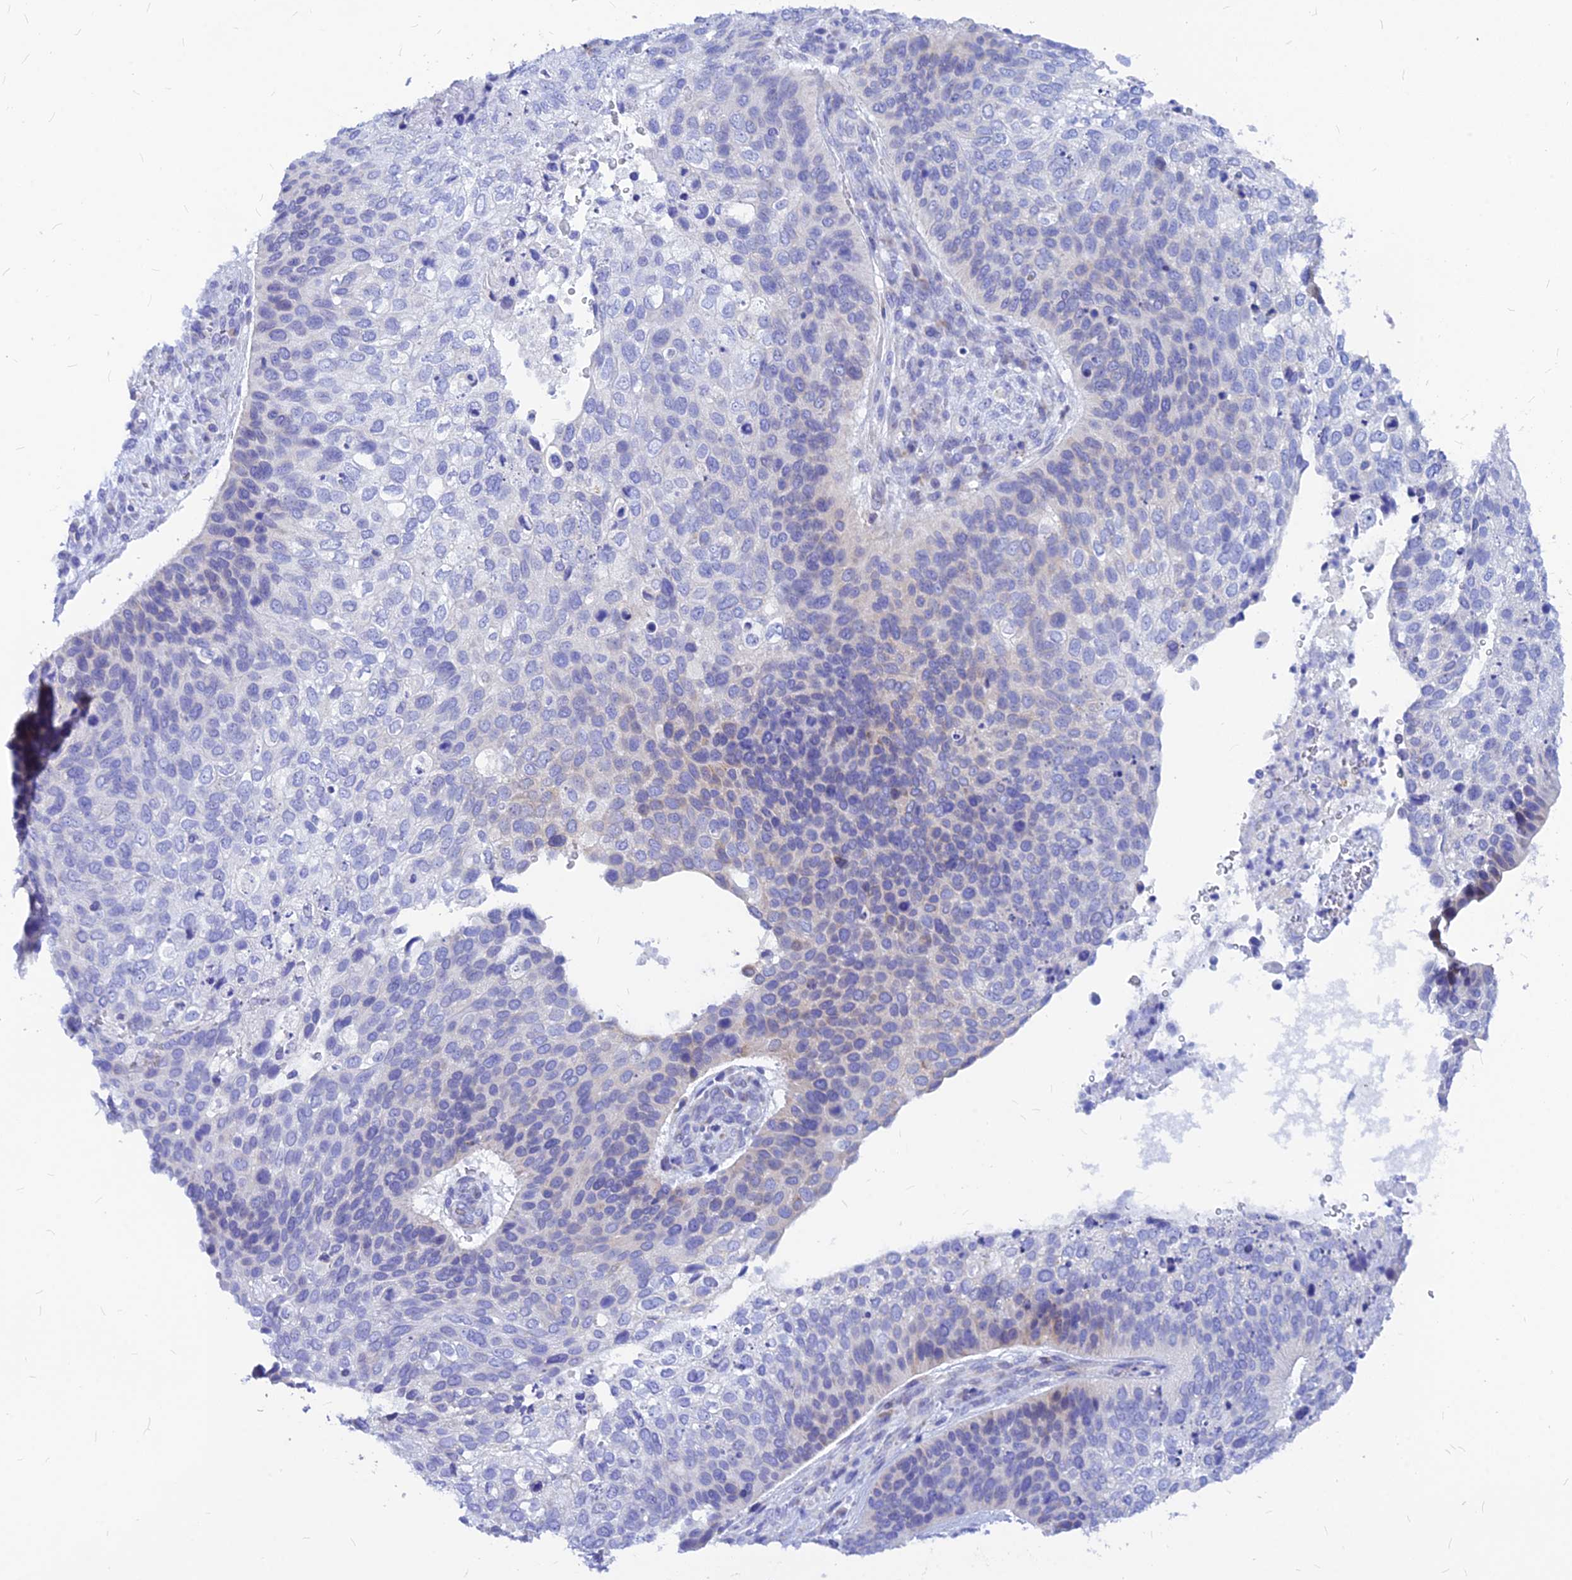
{"staining": {"intensity": "negative", "quantity": "none", "location": "none"}, "tissue": "skin cancer", "cell_type": "Tumor cells", "image_type": "cancer", "snomed": [{"axis": "morphology", "description": "Basal cell carcinoma"}, {"axis": "topography", "description": "Skin"}], "caption": "Tumor cells show no significant protein positivity in skin cancer. (IHC, brightfield microscopy, high magnification).", "gene": "CNOT6", "patient": {"sex": "female", "age": 74}}